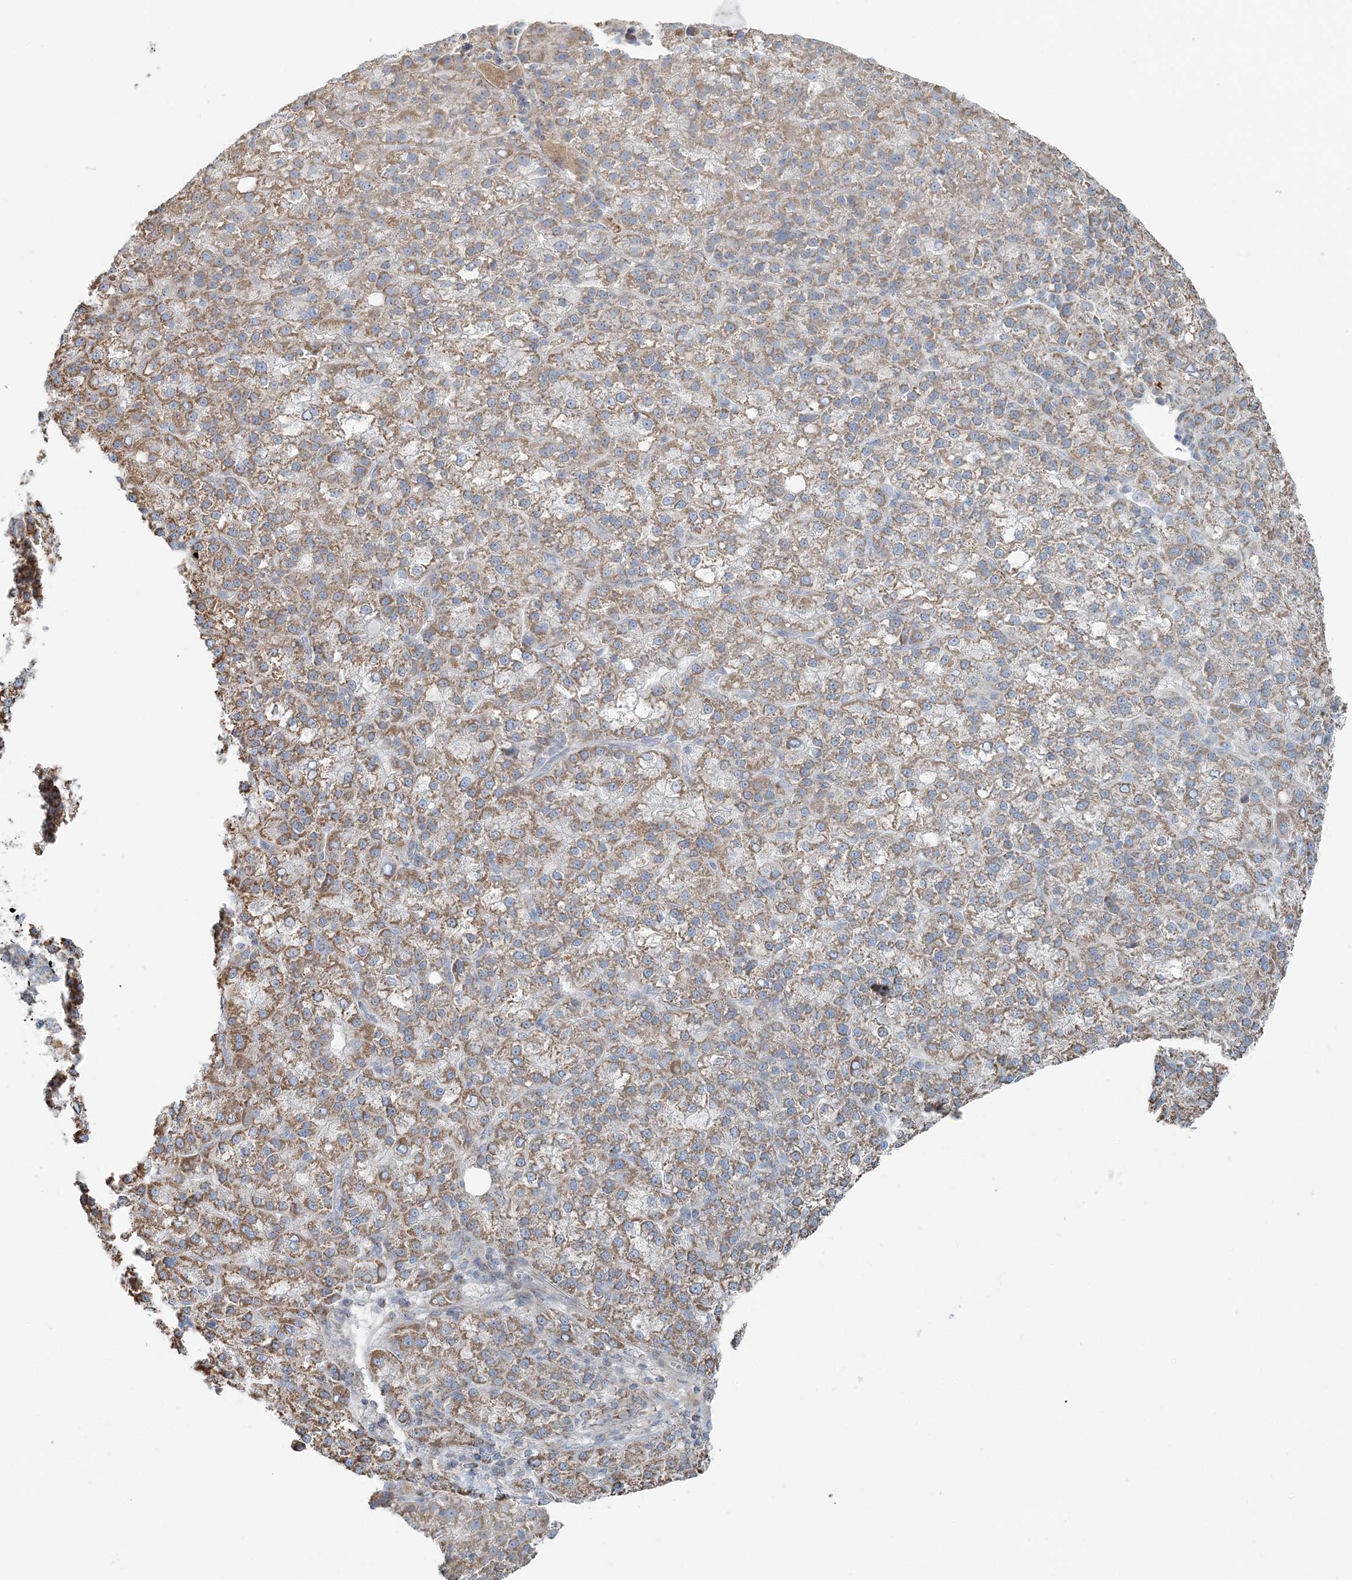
{"staining": {"intensity": "moderate", "quantity": ">75%", "location": "cytoplasmic/membranous"}, "tissue": "liver cancer", "cell_type": "Tumor cells", "image_type": "cancer", "snomed": [{"axis": "morphology", "description": "Carcinoma, Hepatocellular, NOS"}, {"axis": "topography", "description": "Liver"}], "caption": "This image demonstrates IHC staining of human hepatocellular carcinoma (liver), with medium moderate cytoplasmic/membranous positivity in about >75% of tumor cells.", "gene": "SLC22A16", "patient": {"sex": "female", "age": 58}}